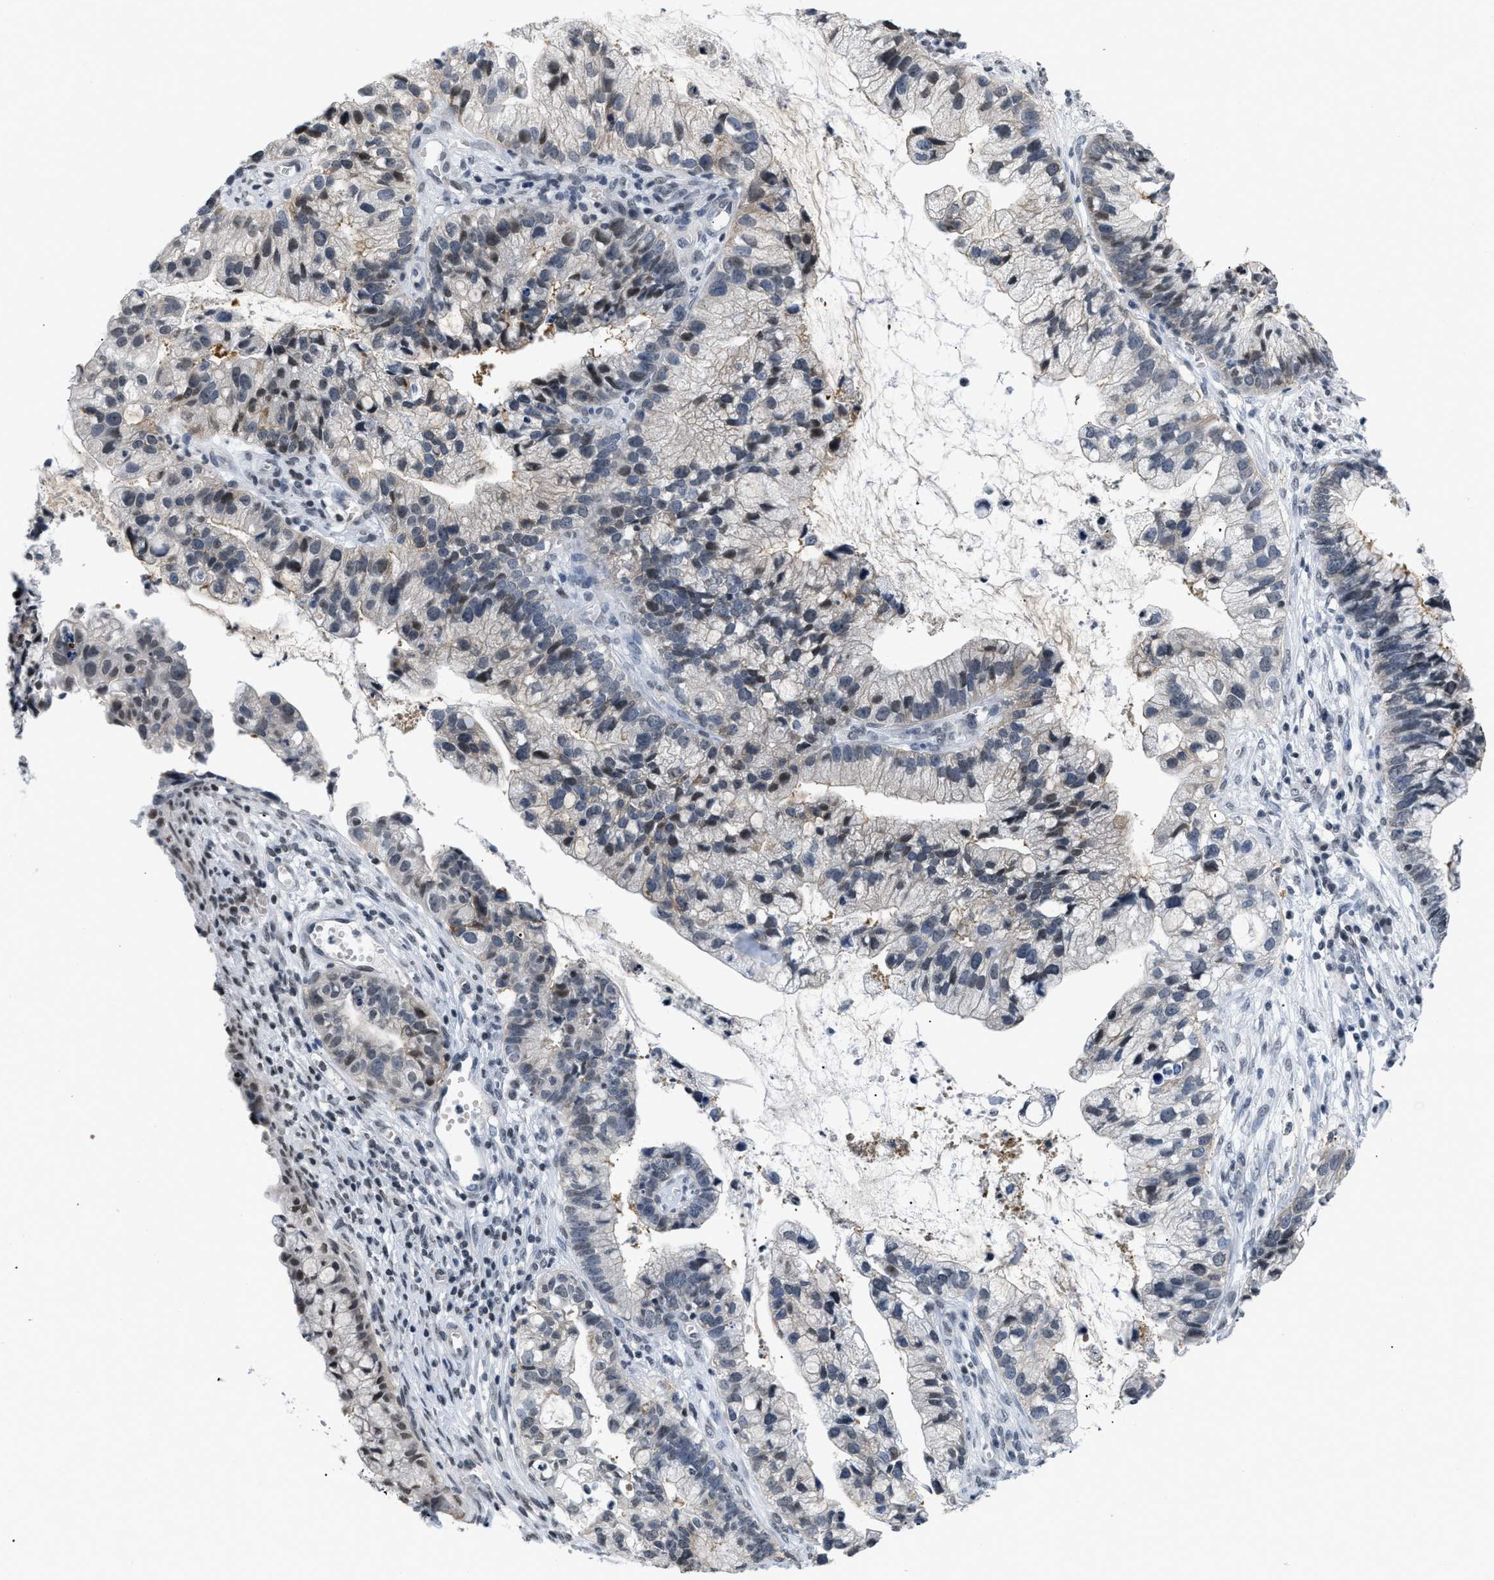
{"staining": {"intensity": "negative", "quantity": "none", "location": "none"}, "tissue": "cervical cancer", "cell_type": "Tumor cells", "image_type": "cancer", "snomed": [{"axis": "morphology", "description": "Adenocarcinoma, NOS"}, {"axis": "topography", "description": "Cervix"}], "caption": "There is no significant expression in tumor cells of cervical cancer.", "gene": "RAF1", "patient": {"sex": "female", "age": 44}}